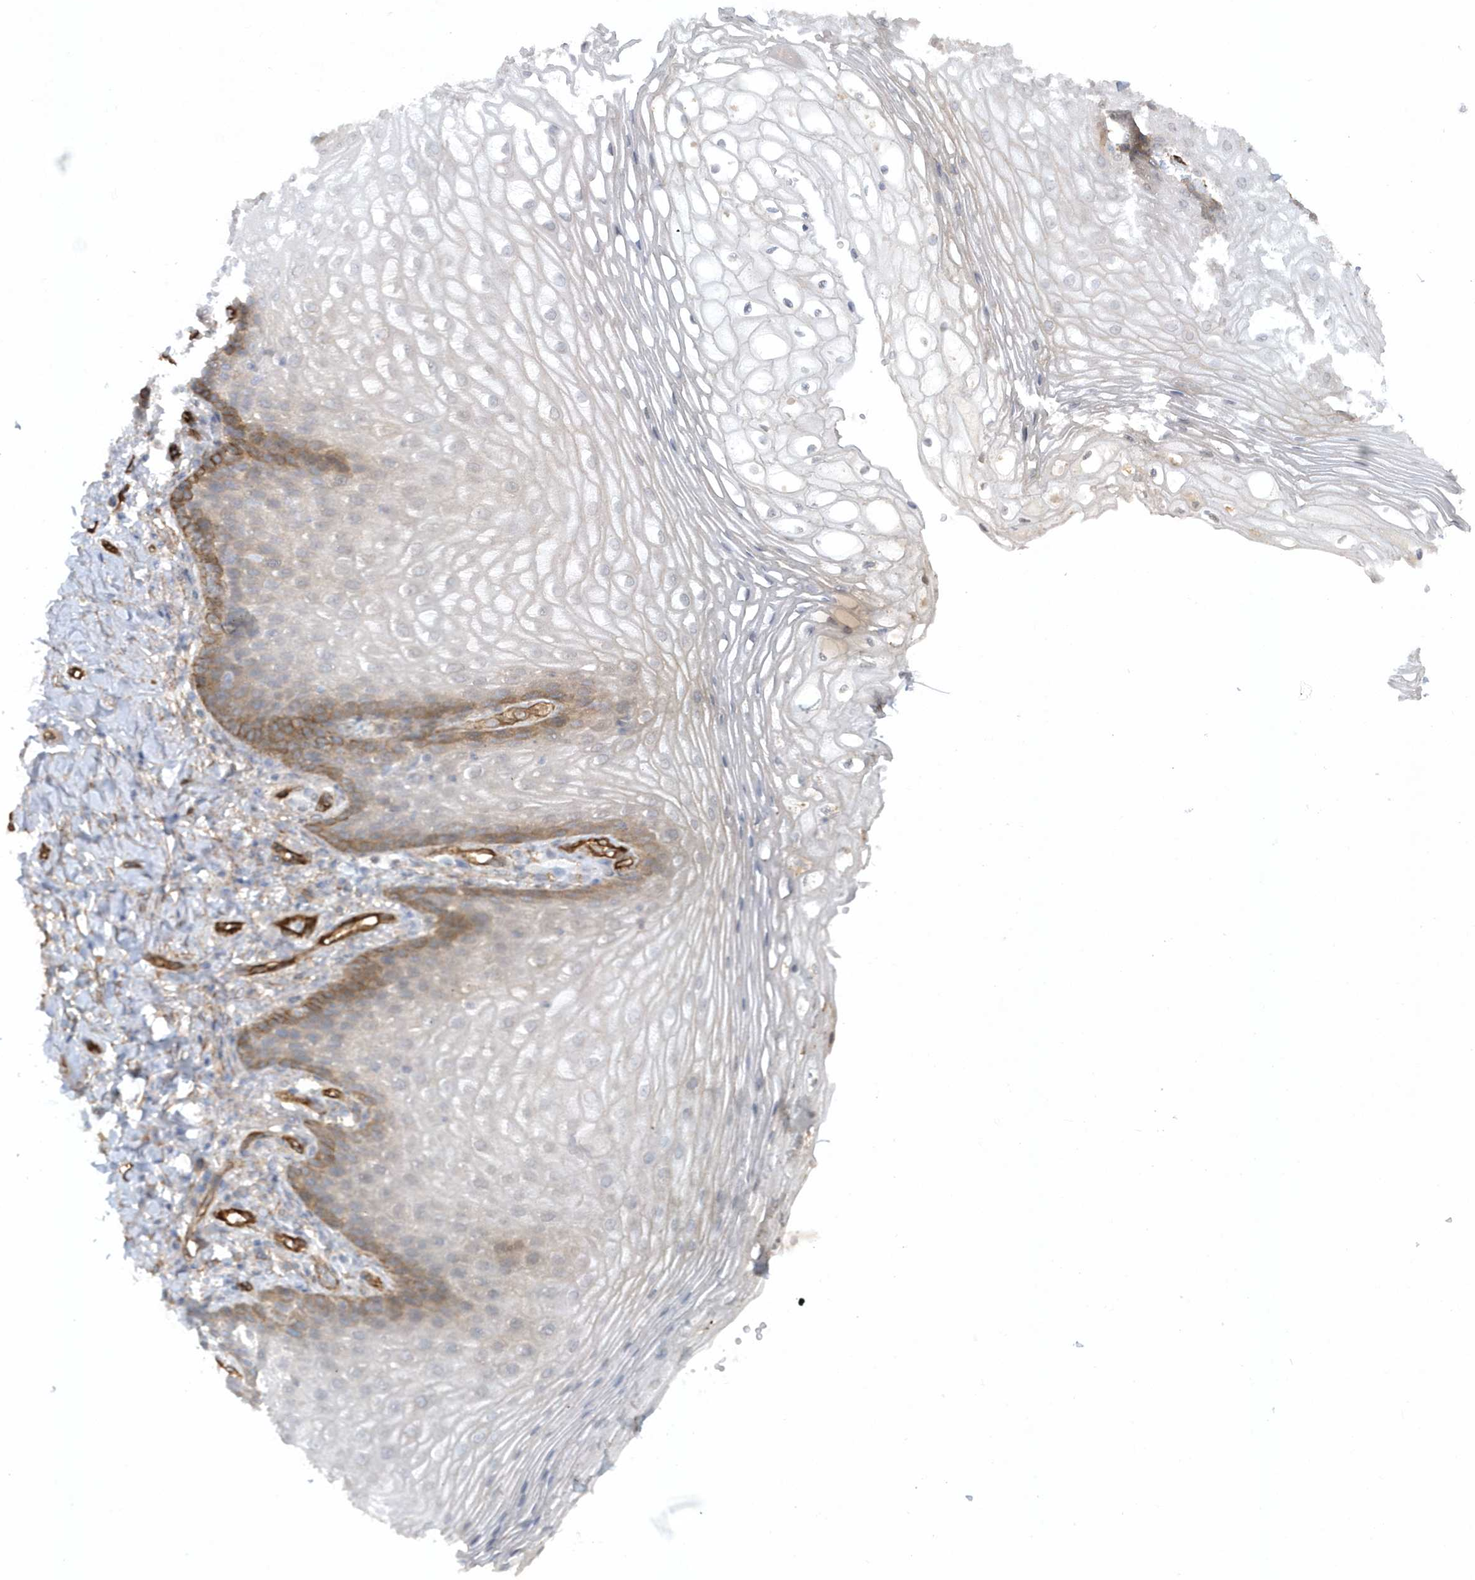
{"staining": {"intensity": "moderate", "quantity": "<25%", "location": "cytoplasmic/membranous"}, "tissue": "vagina", "cell_type": "Squamous epithelial cells", "image_type": "normal", "snomed": [{"axis": "morphology", "description": "Normal tissue, NOS"}, {"axis": "topography", "description": "Vagina"}], "caption": "Immunohistochemical staining of benign vagina shows low levels of moderate cytoplasmic/membranous positivity in about <25% of squamous epithelial cells. Immunohistochemistry (ihc) stains the protein of interest in brown and the nuclei are stained blue.", "gene": "RAI14", "patient": {"sex": "female", "age": 60}}